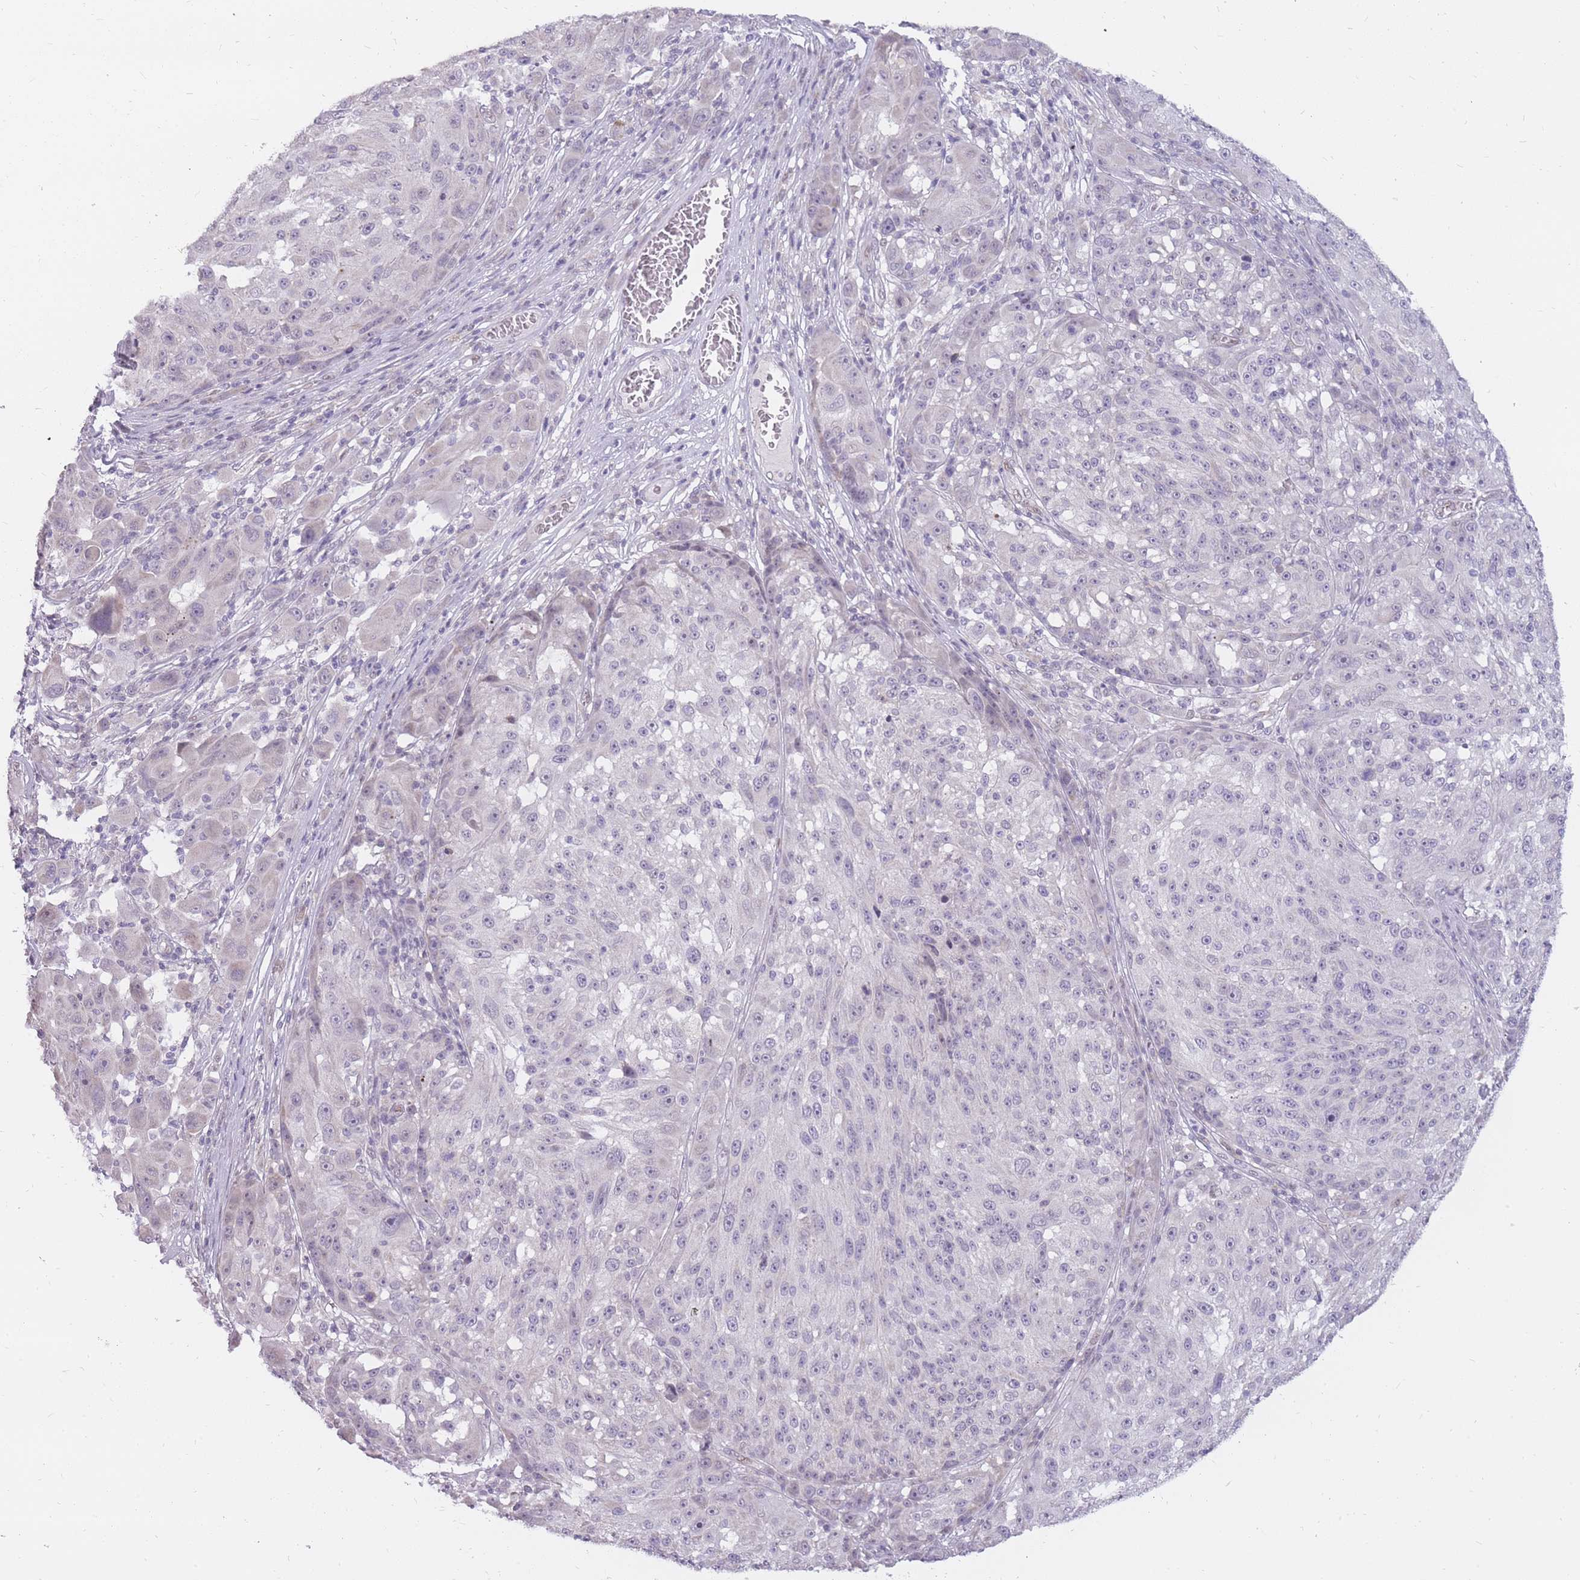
{"staining": {"intensity": "negative", "quantity": "none", "location": "none"}, "tissue": "melanoma", "cell_type": "Tumor cells", "image_type": "cancer", "snomed": [{"axis": "morphology", "description": "Malignant melanoma, NOS"}, {"axis": "topography", "description": "Skin"}], "caption": "Human melanoma stained for a protein using immunohistochemistry reveals no staining in tumor cells.", "gene": "POMZP3", "patient": {"sex": "male", "age": 53}}